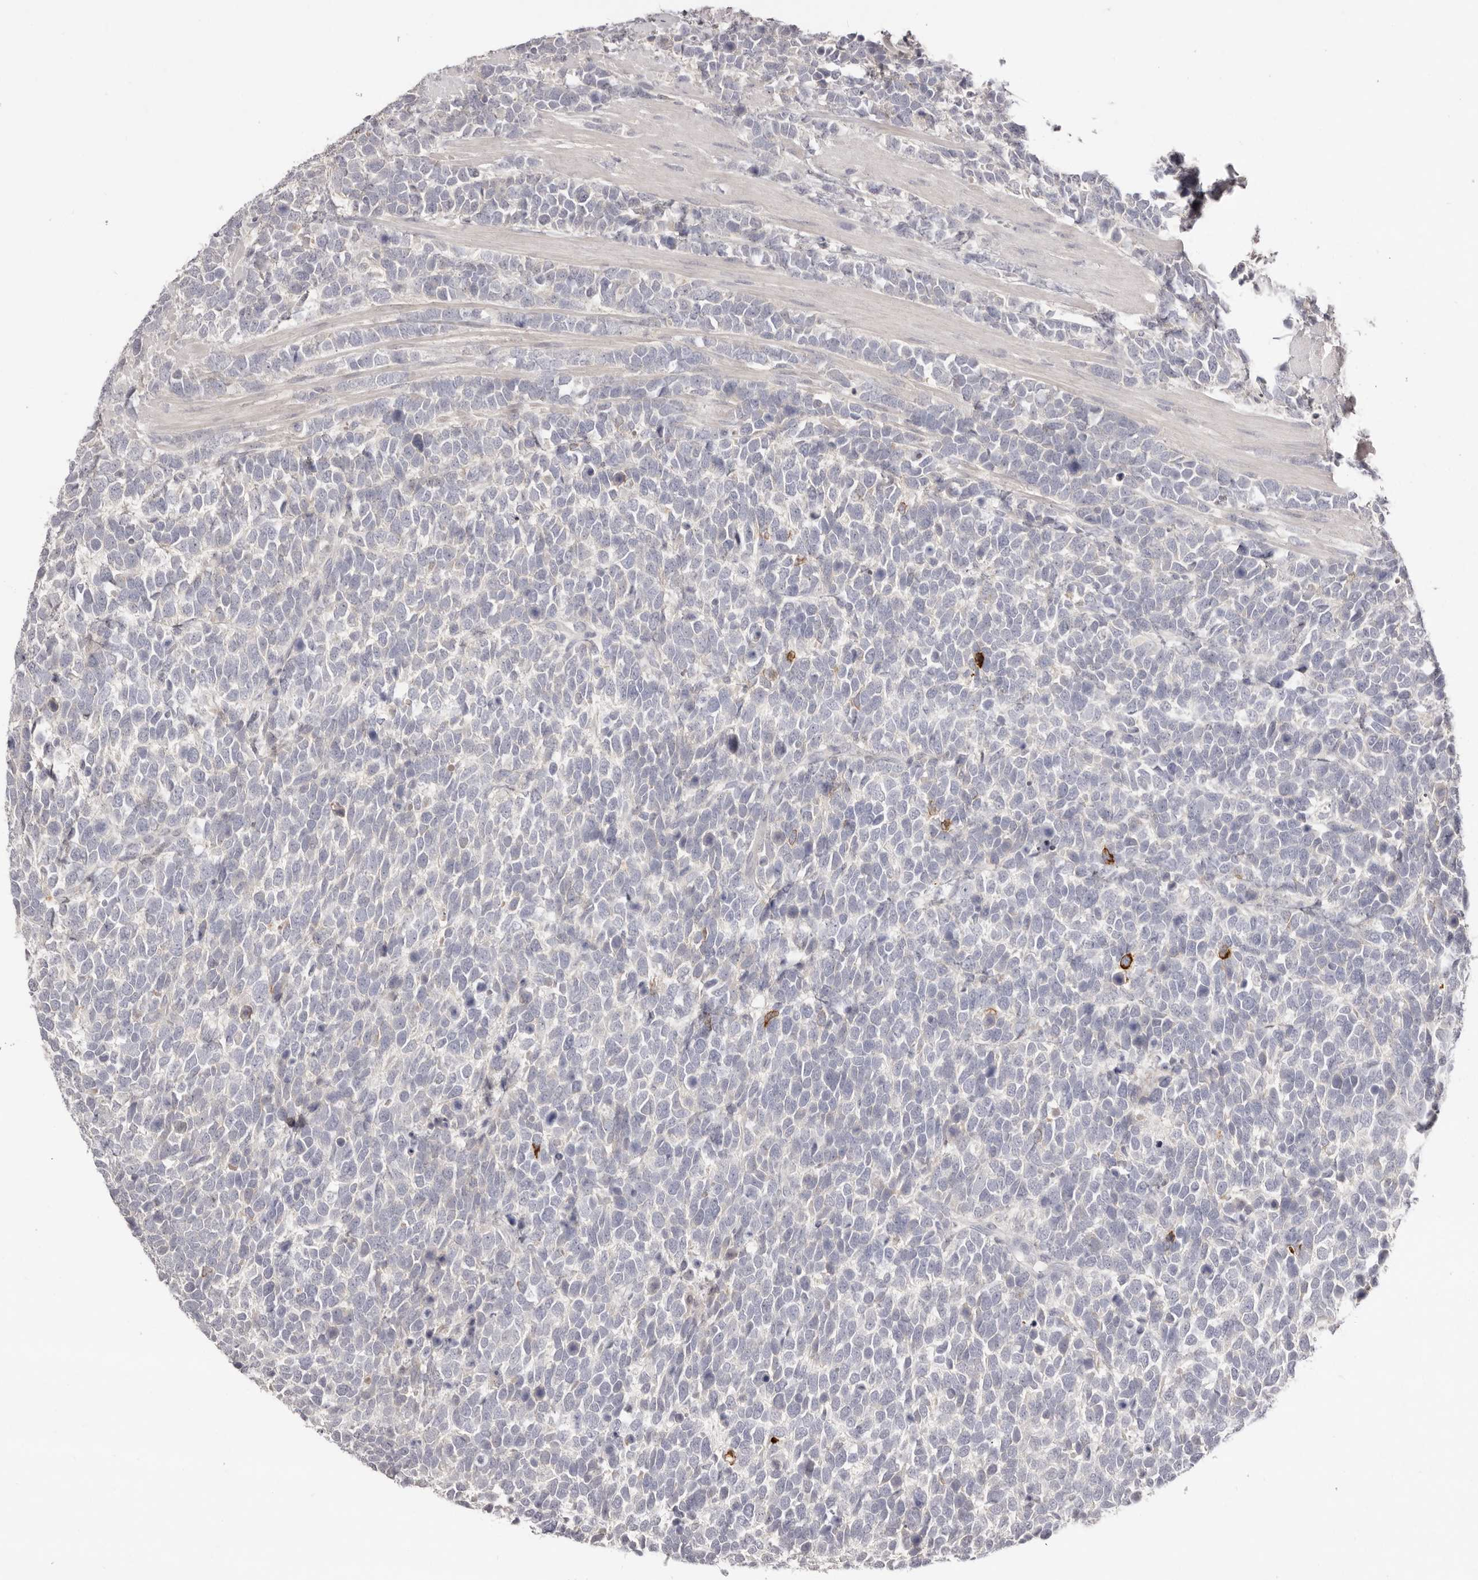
{"staining": {"intensity": "negative", "quantity": "none", "location": "none"}, "tissue": "urothelial cancer", "cell_type": "Tumor cells", "image_type": "cancer", "snomed": [{"axis": "morphology", "description": "Urothelial carcinoma, High grade"}, {"axis": "topography", "description": "Urinary bladder"}], "caption": "The micrograph exhibits no staining of tumor cells in urothelial carcinoma (high-grade).", "gene": "SCUBE2", "patient": {"sex": "female", "age": 82}}